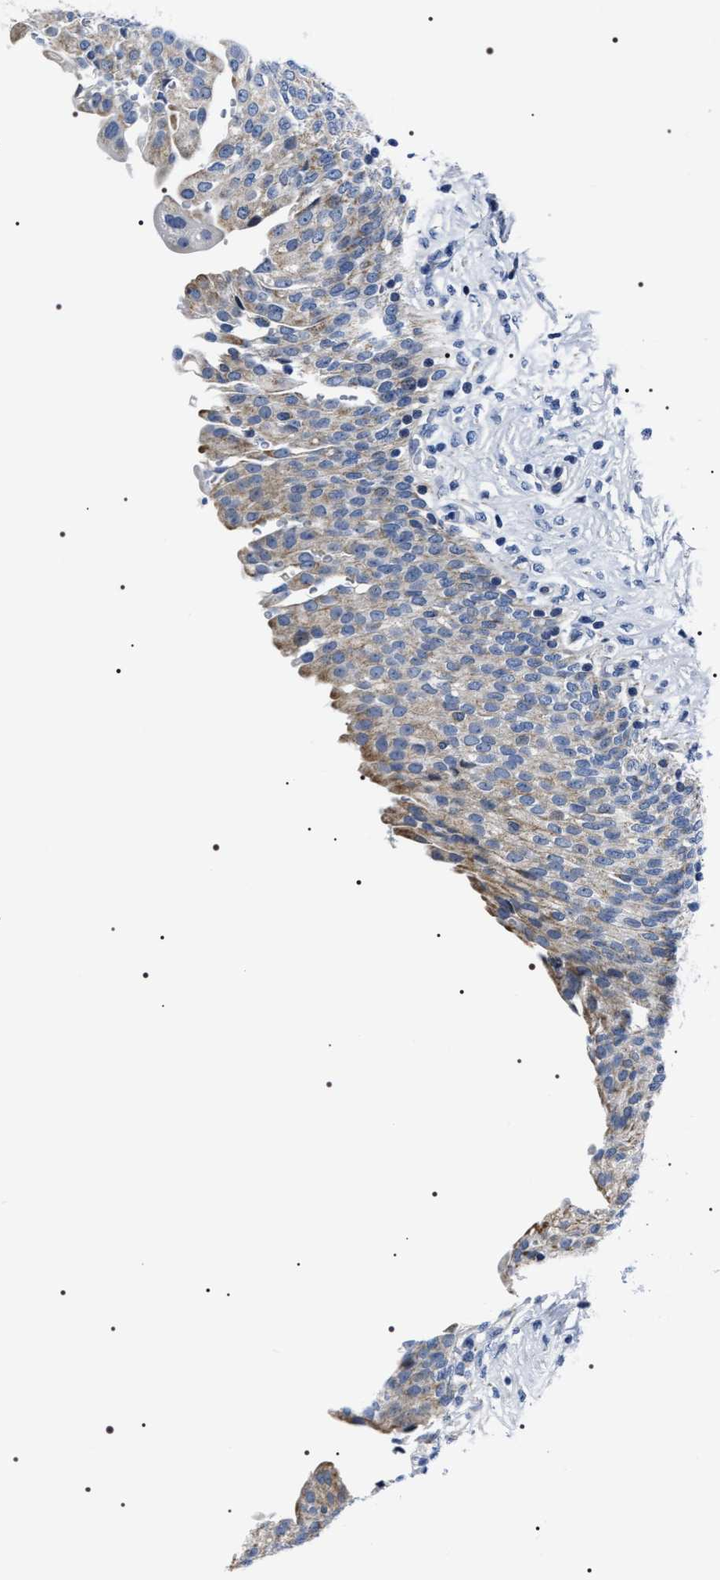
{"staining": {"intensity": "moderate", "quantity": "<25%", "location": "cytoplasmic/membranous"}, "tissue": "urinary bladder", "cell_type": "Urothelial cells", "image_type": "normal", "snomed": [{"axis": "morphology", "description": "Urothelial carcinoma, High grade"}, {"axis": "topography", "description": "Urinary bladder"}], "caption": "Immunohistochemical staining of unremarkable human urinary bladder shows low levels of moderate cytoplasmic/membranous expression in approximately <25% of urothelial cells. The staining is performed using DAB (3,3'-diaminobenzidine) brown chromogen to label protein expression. The nuclei are counter-stained blue using hematoxylin.", "gene": "NTMT1", "patient": {"sex": "male", "age": 46}}